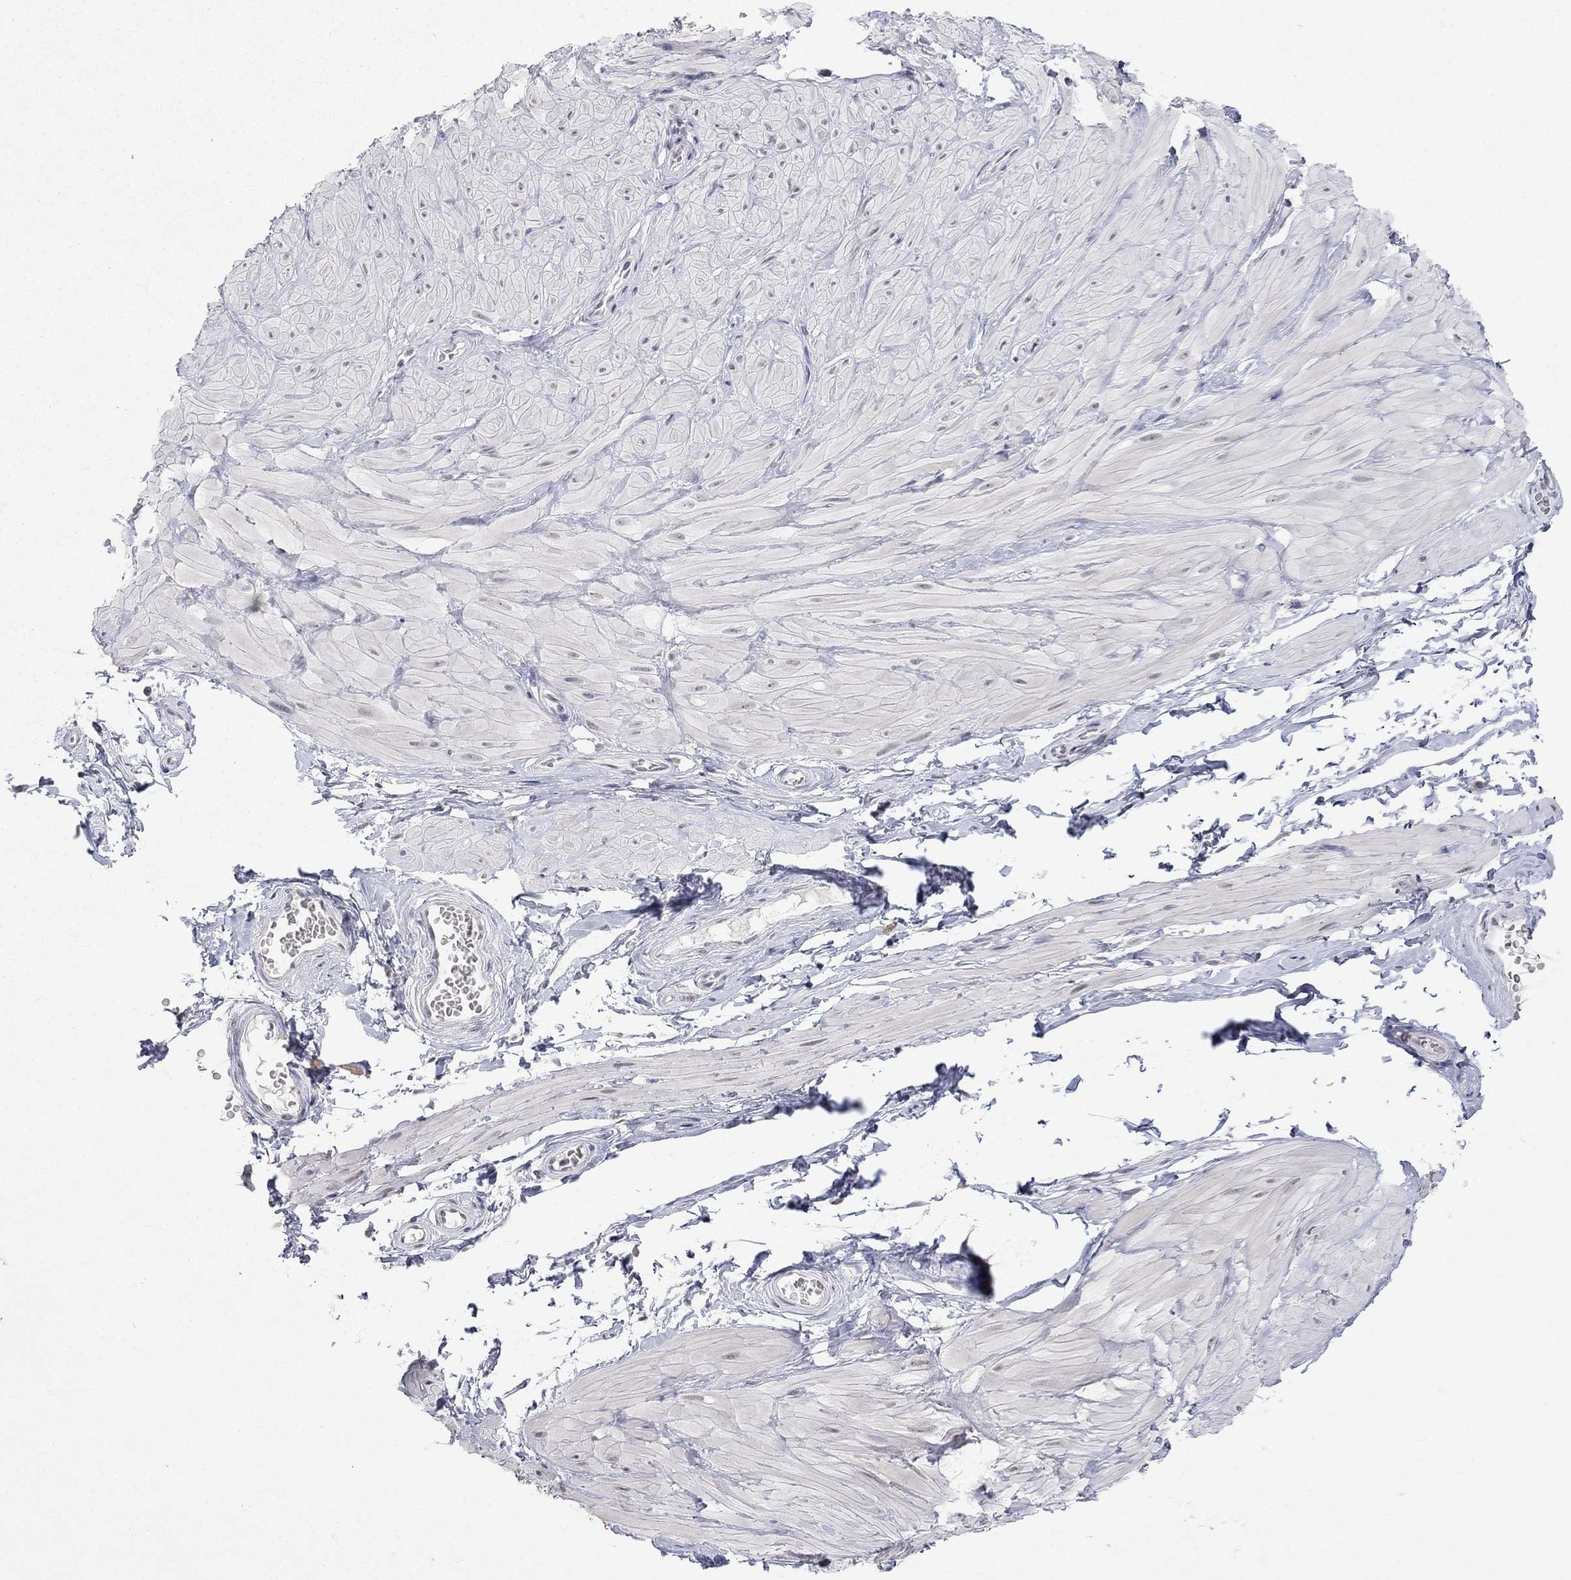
{"staining": {"intensity": "negative", "quantity": "none", "location": "none"}, "tissue": "adipose tissue", "cell_type": "Adipocytes", "image_type": "normal", "snomed": [{"axis": "morphology", "description": "Normal tissue, NOS"}, {"axis": "topography", "description": "Smooth muscle"}, {"axis": "topography", "description": "Peripheral nerve tissue"}], "caption": "Immunohistochemistry (IHC) photomicrograph of unremarkable human adipose tissue stained for a protein (brown), which shows no staining in adipocytes.", "gene": "TMEM143", "patient": {"sex": "male", "age": 22}}